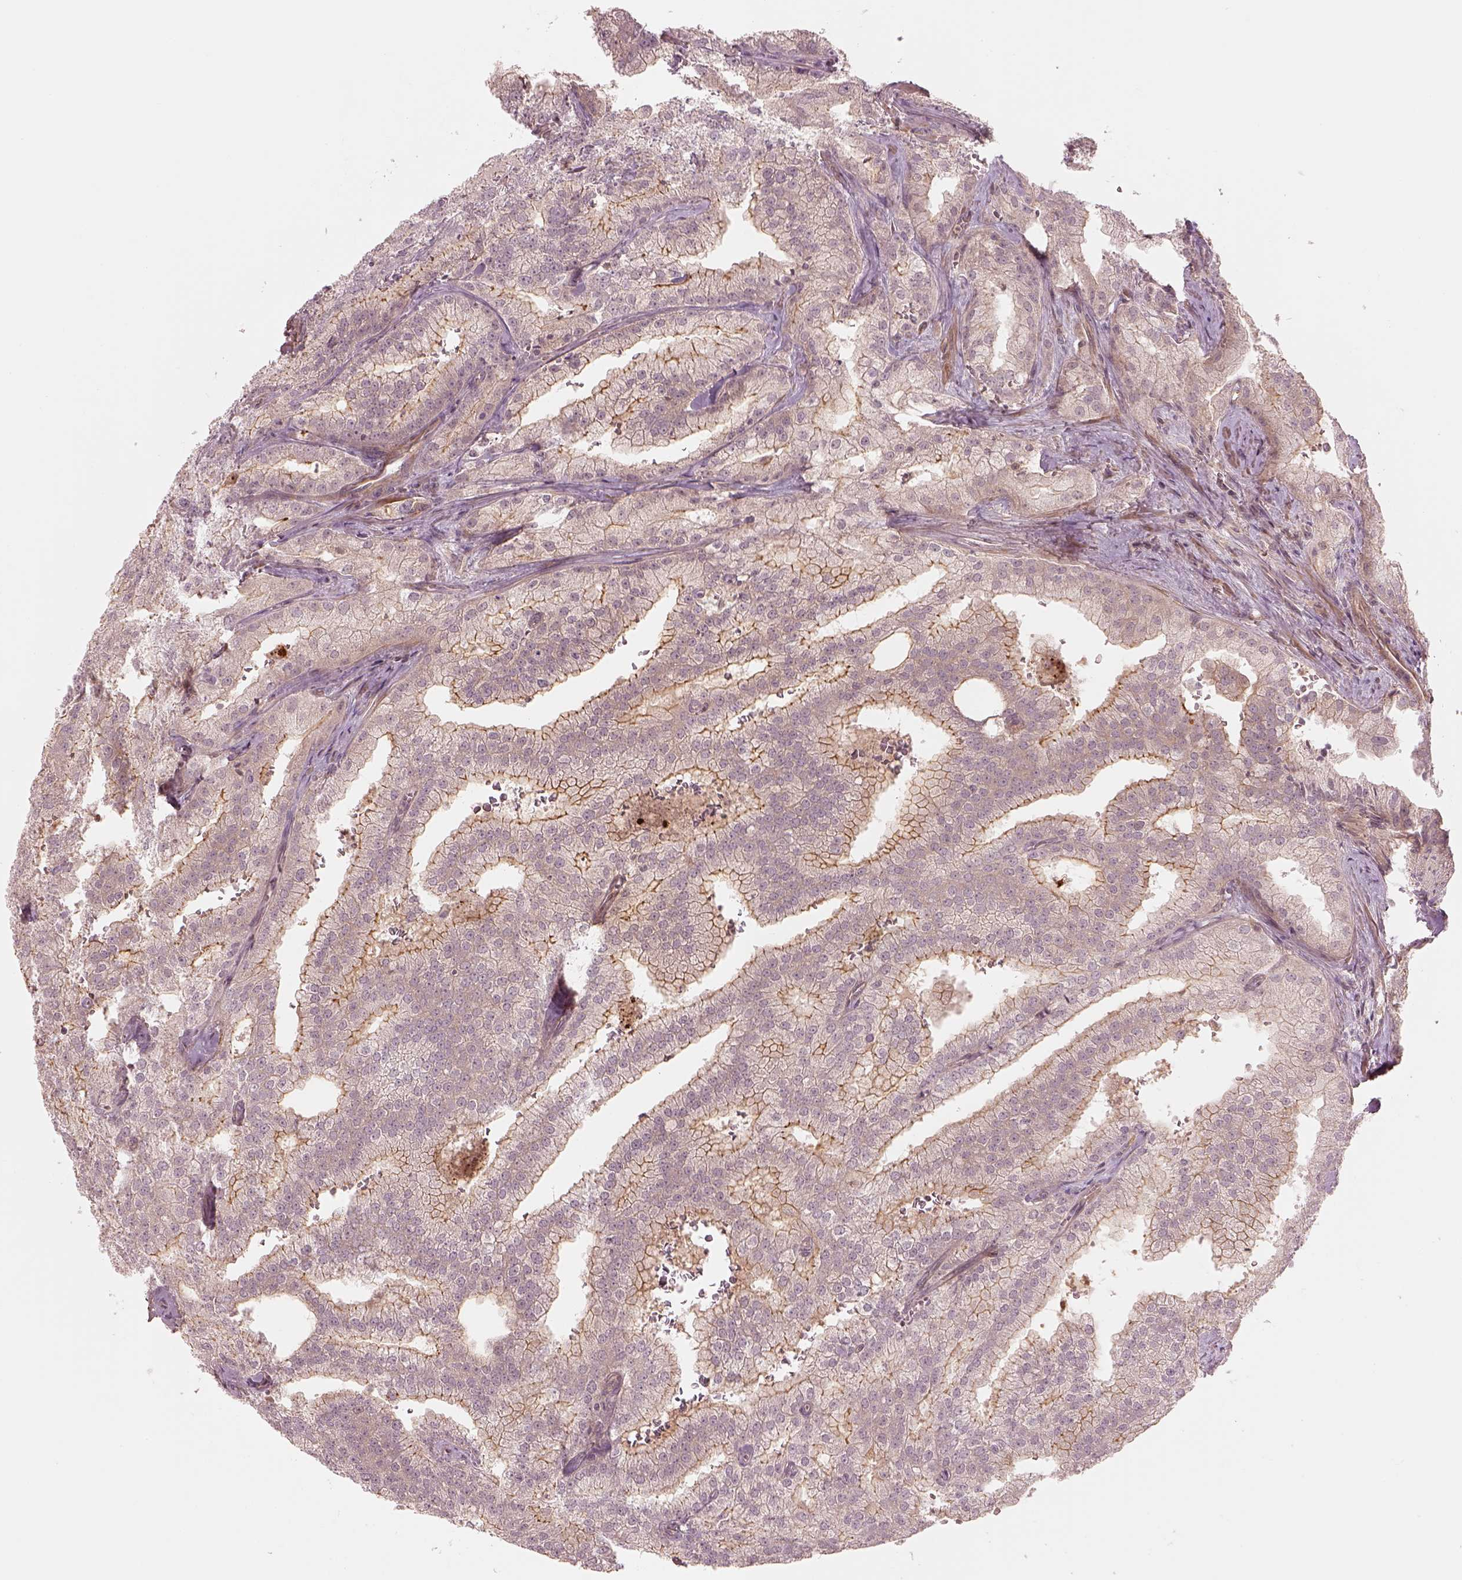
{"staining": {"intensity": "strong", "quantity": "<25%", "location": "cytoplasmic/membranous"}, "tissue": "prostate cancer", "cell_type": "Tumor cells", "image_type": "cancer", "snomed": [{"axis": "morphology", "description": "Adenocarcinoma, NOS"}, {"axis": "topography", "description": "Prostate"}], "caption": "DAB (3,3'-diaminobenzidine) immunohistochemical staining of adenocarcinoma (prostate) exhibits strong cytoplasmic/membranous protein expression in about <25% of tumor cells.", "gene": "FAM107B", "patient": {"sex": "male", "age": 70}}